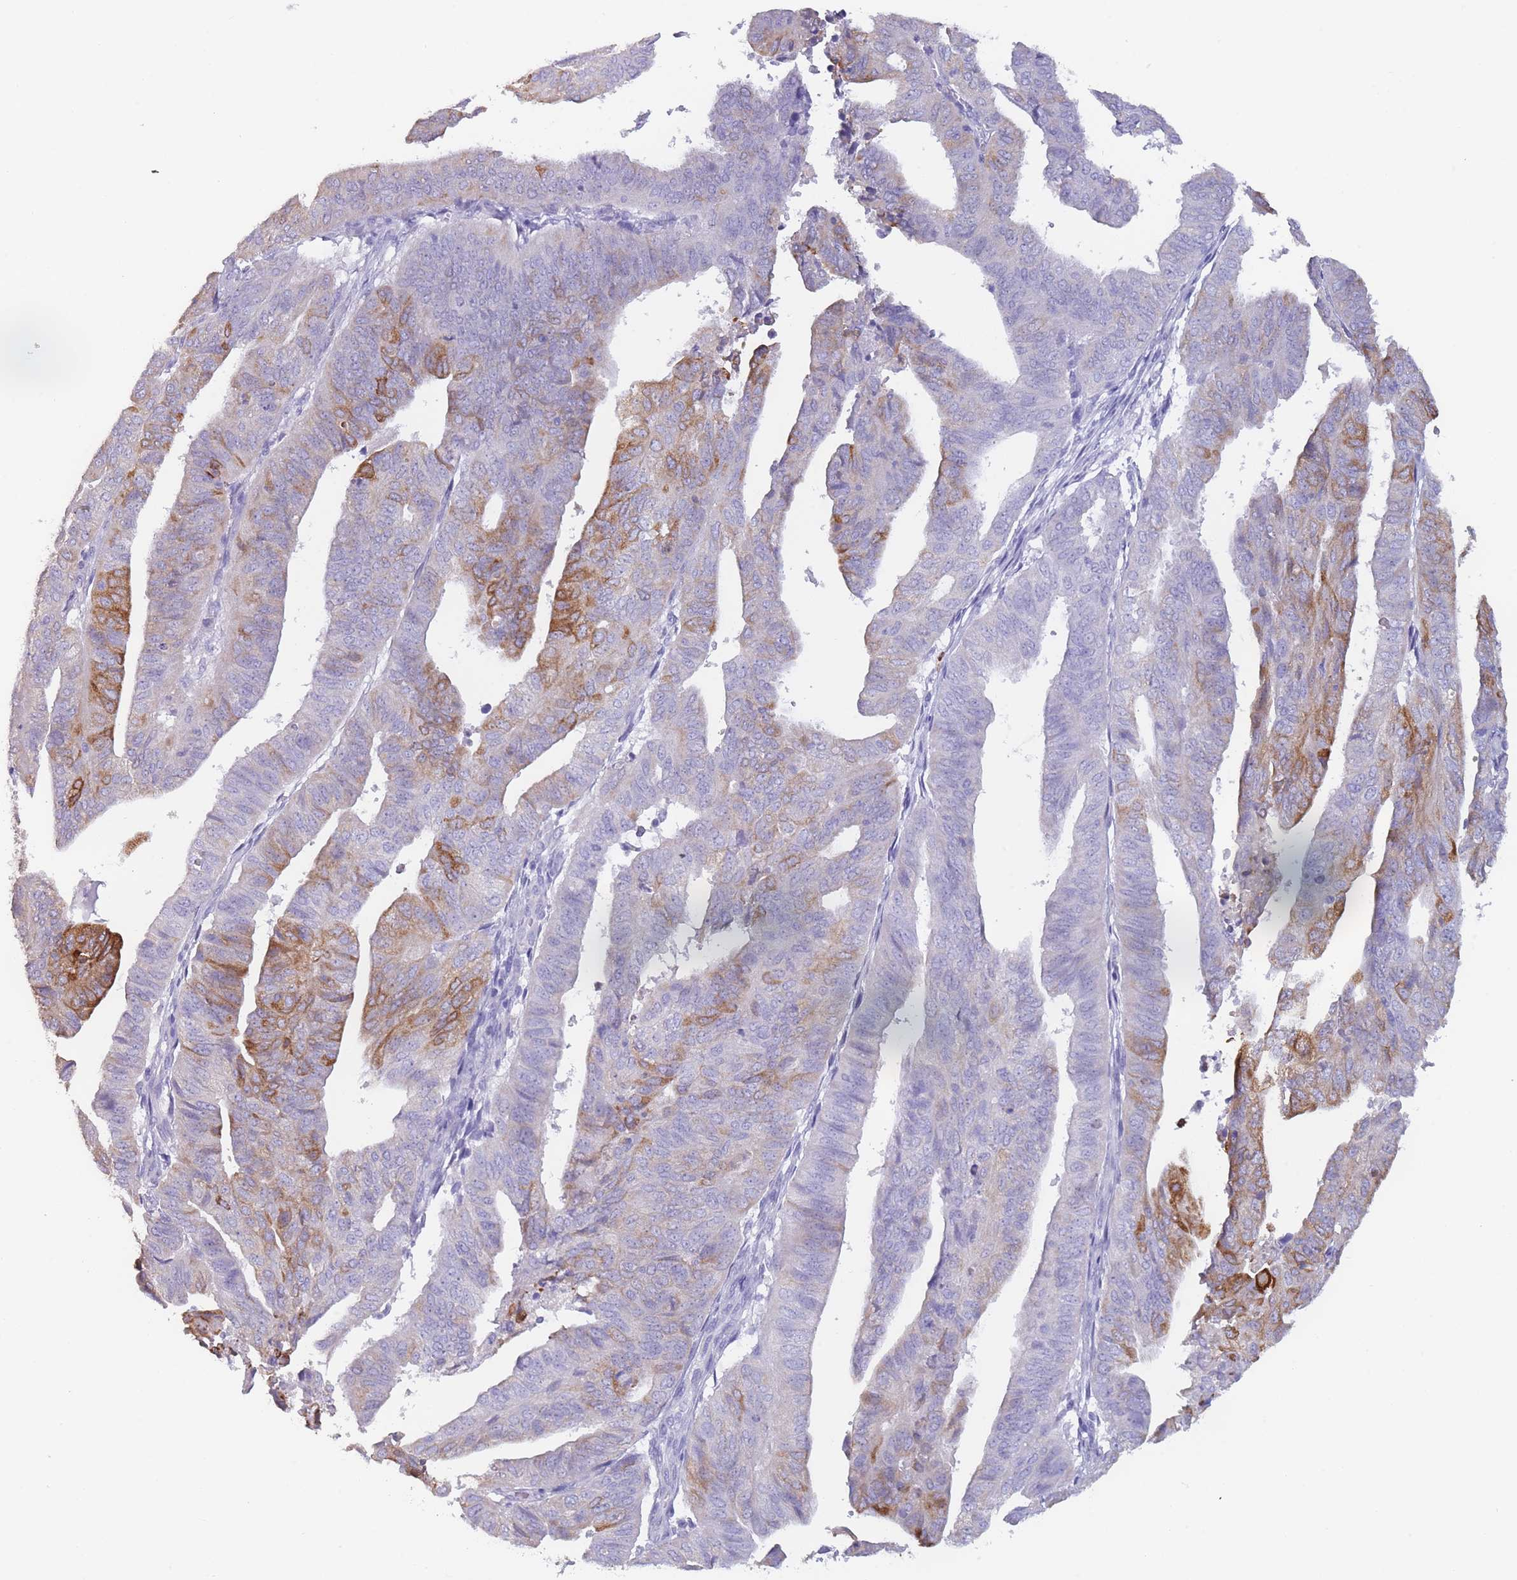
{"staining": {"intensity": "moderate", "quantity": "<25%", "location": "cytoplasmic/membranous"}, "tissue": "endometrial cancer", "cell_type": "Tumor cells", "image_type": "cancer", "snomed": [{"axis": "morphology", "description": "Adenocarcinoma, NOS"}, {"axis": "topography", "description": "Uterus"}], "caption": "This is an image of immunohistochemistry (IHC) staining of endometrial adenocarcinoma, which shows moderate expression in the cytoplasmic/membranous of tumor cells.", "gene": "ZNF627", "patient": {"sex": "female", "age": 77}}